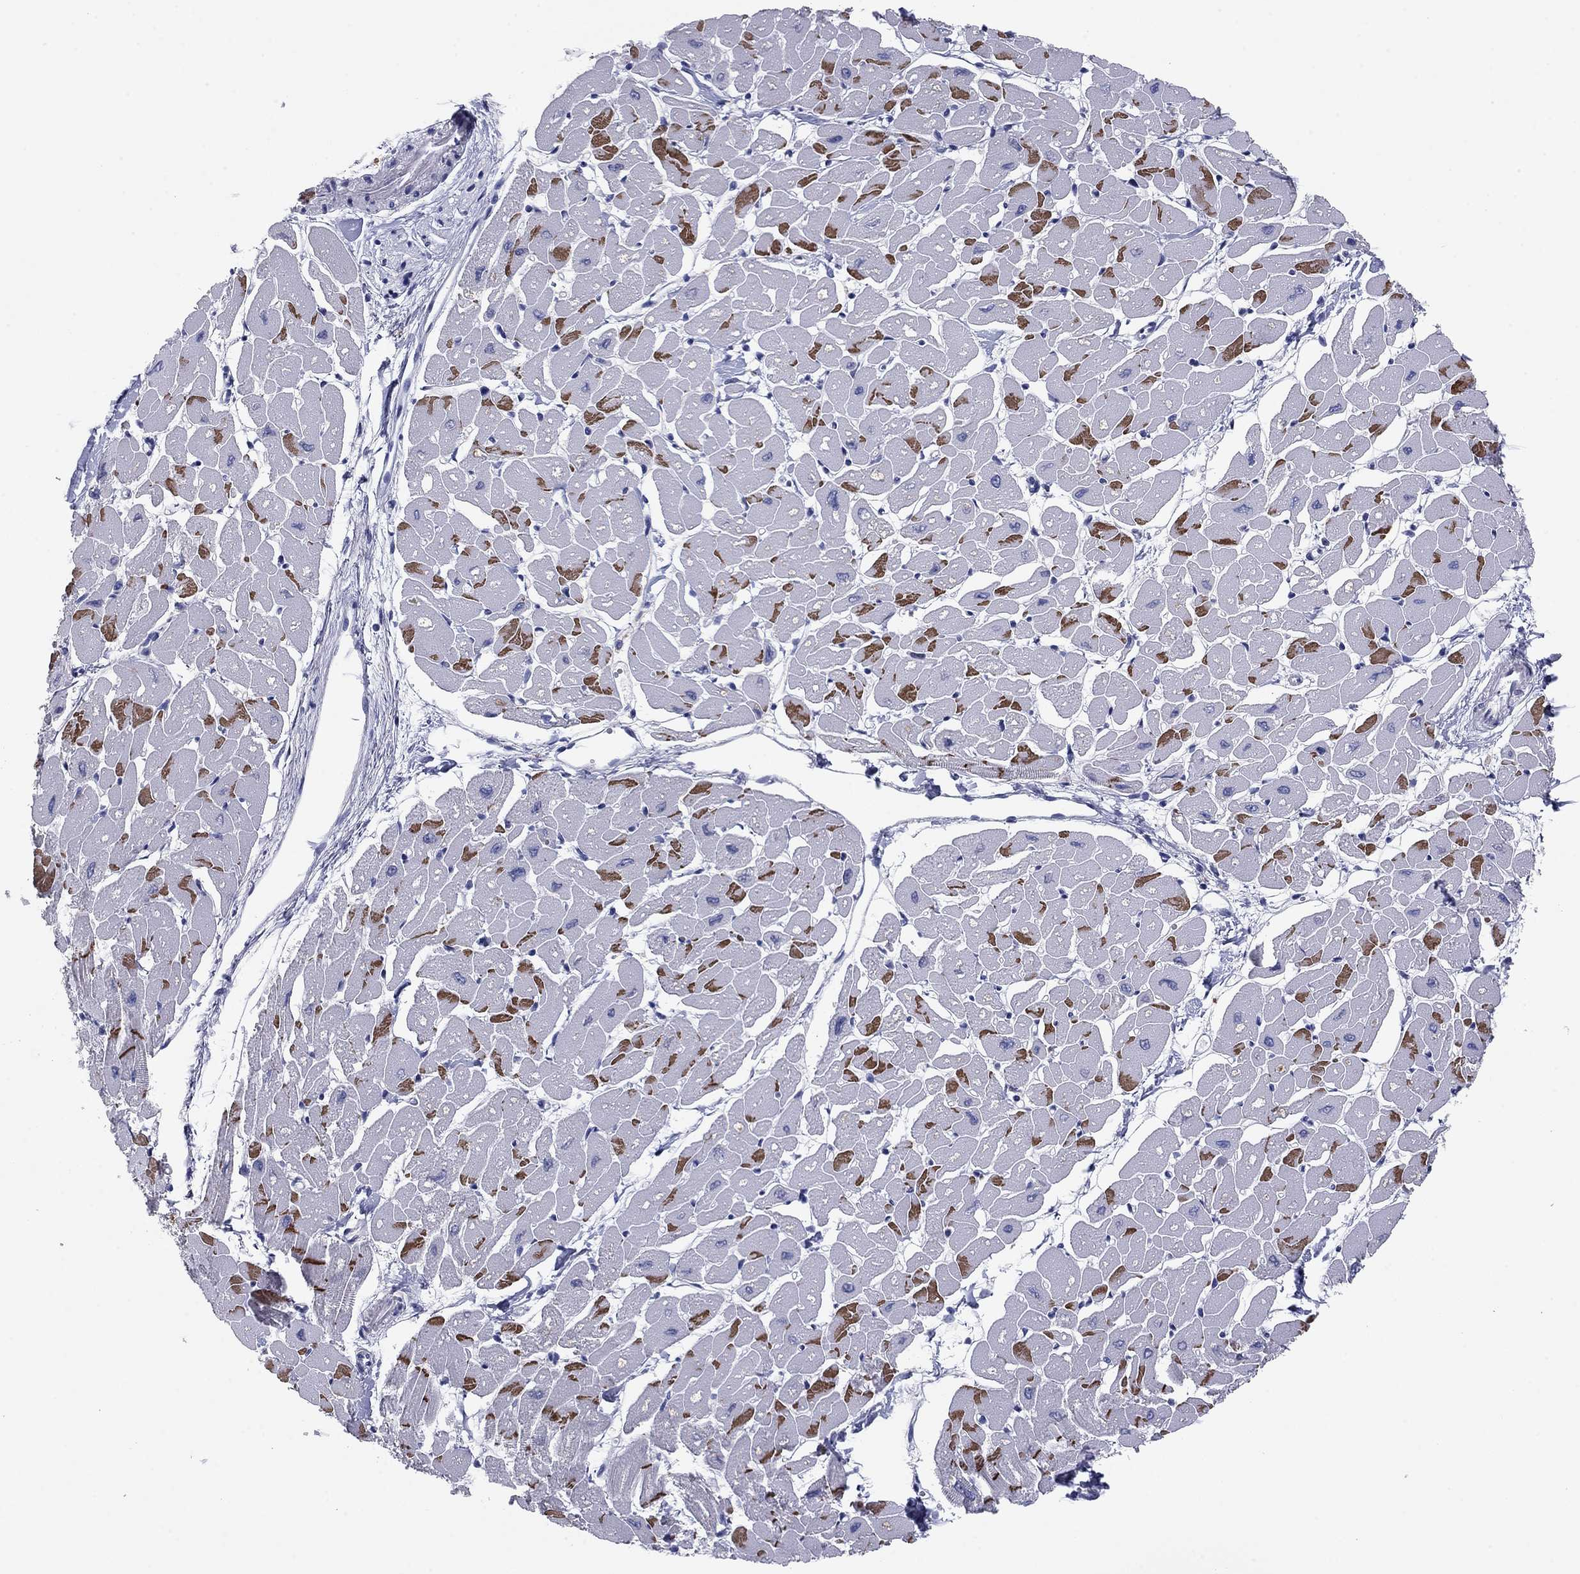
{"staining": {"intensity": "strong", "quantity": "<25%", "location": "cytoplasmic/membranous"}, "tissue": "heart muscle", "cell_type": "Cardiomyocytes", "image_type": "normal", "snomed": [{"axis": "morphology", "description": "Normal tissue, NOS"}, {"axis": "topography", "description": "Heart"}], "caption": "The histopathology image shows immunohistochemical staining of unremarkable heart muscle. There is strong cytoplasmic/membranous positivity is seen in about <25% of cardiomyocytes.", "gene": "CNTNAP4", "patient": {"sex": "male", "age": 57}}